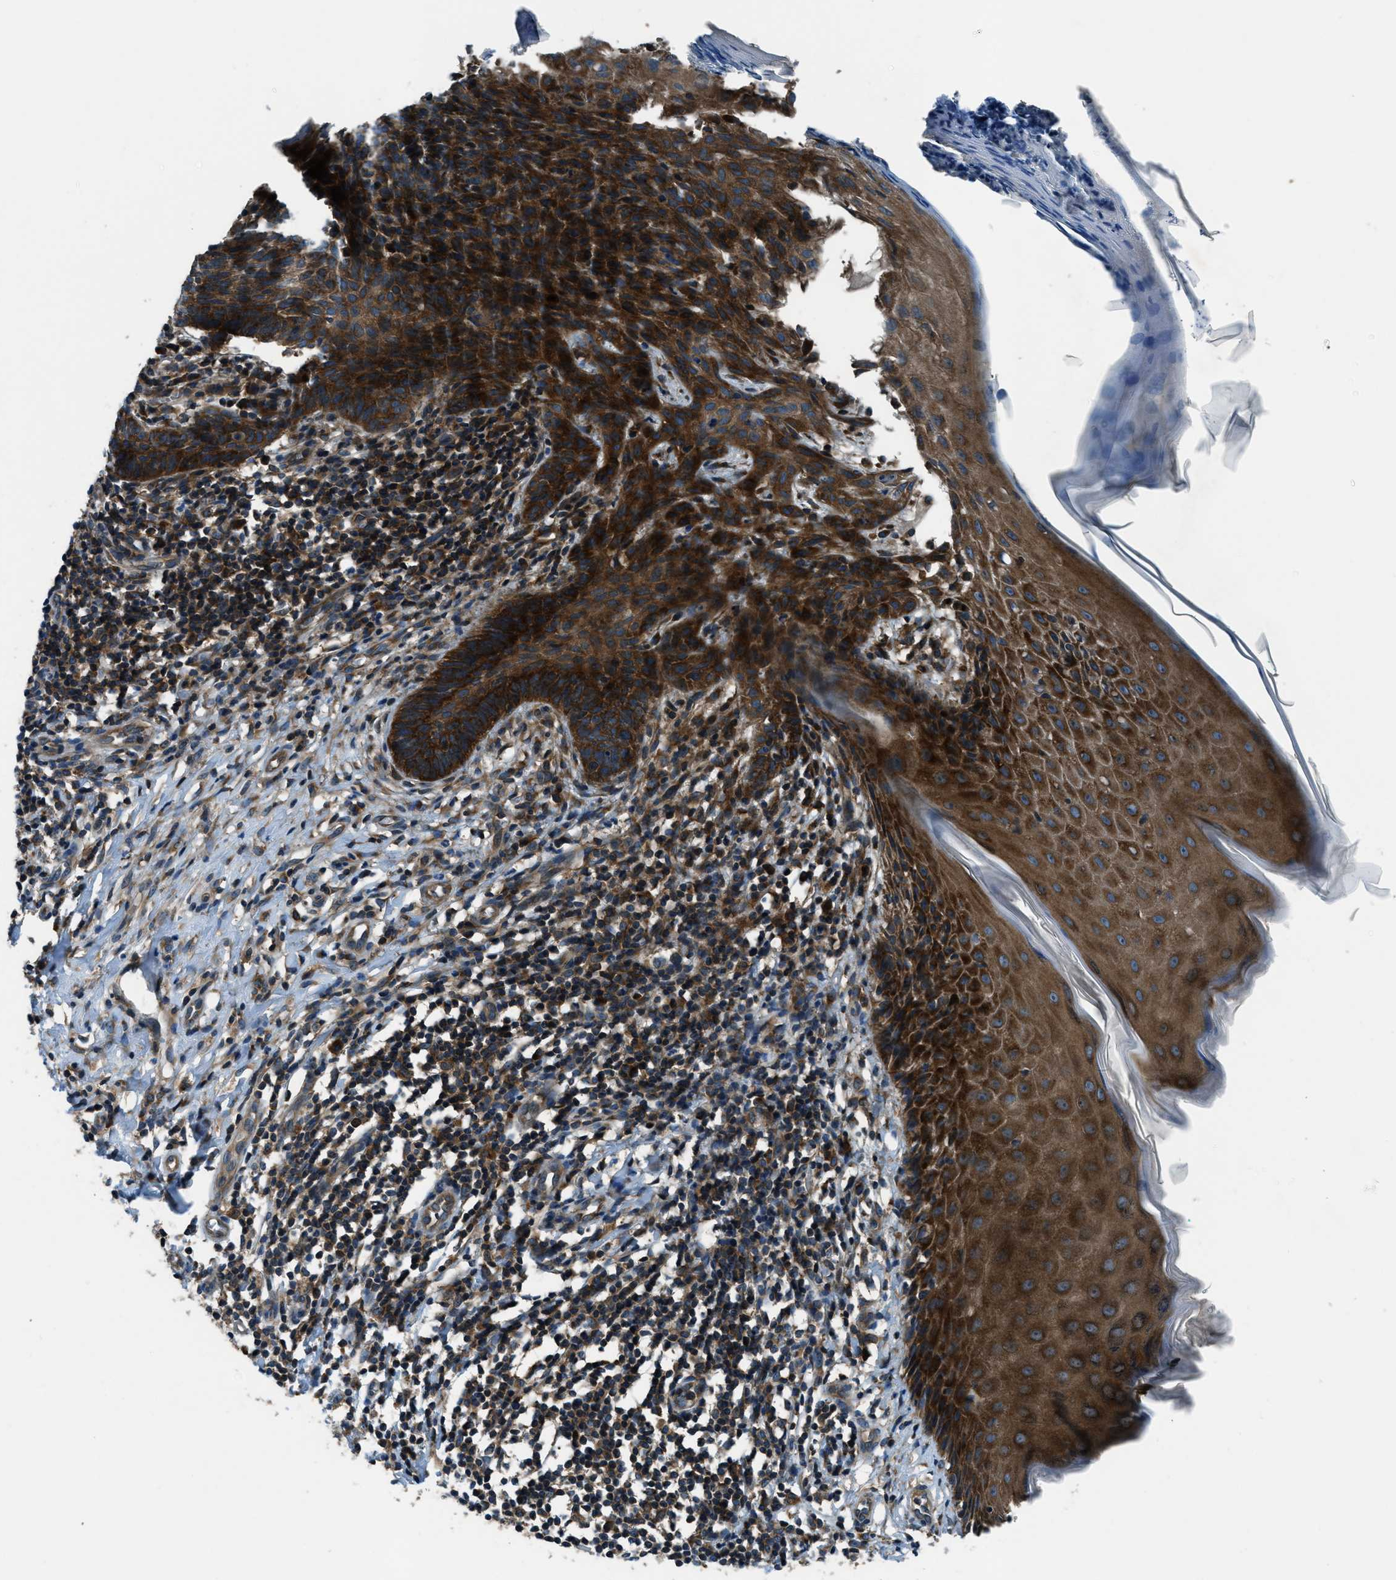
{"staining": {"intensity": "strong", "quantity": ">75%", "location": "cytoplasmic/membranous"}, "tissue": "skin cancer", "cell_type": "Tumor cells", "image_type": "cancer", "snomed": [{"axis": "morphology", "description": "Basal cell carcinoma"}, {"axis": "topography", "description": "Skin"}], "caption": "The photomicrograph exhibits staining of skin cancer, revealing strong cytoplasmic/membranous protein positivity (brown color) within tumor cells. (DAB (3,3'-diaminobenzidine) IHC with brightfield microscopy, high magnification).", "gene": "ARFGAP2", "patient": {"sex": "male", "age": 60}}